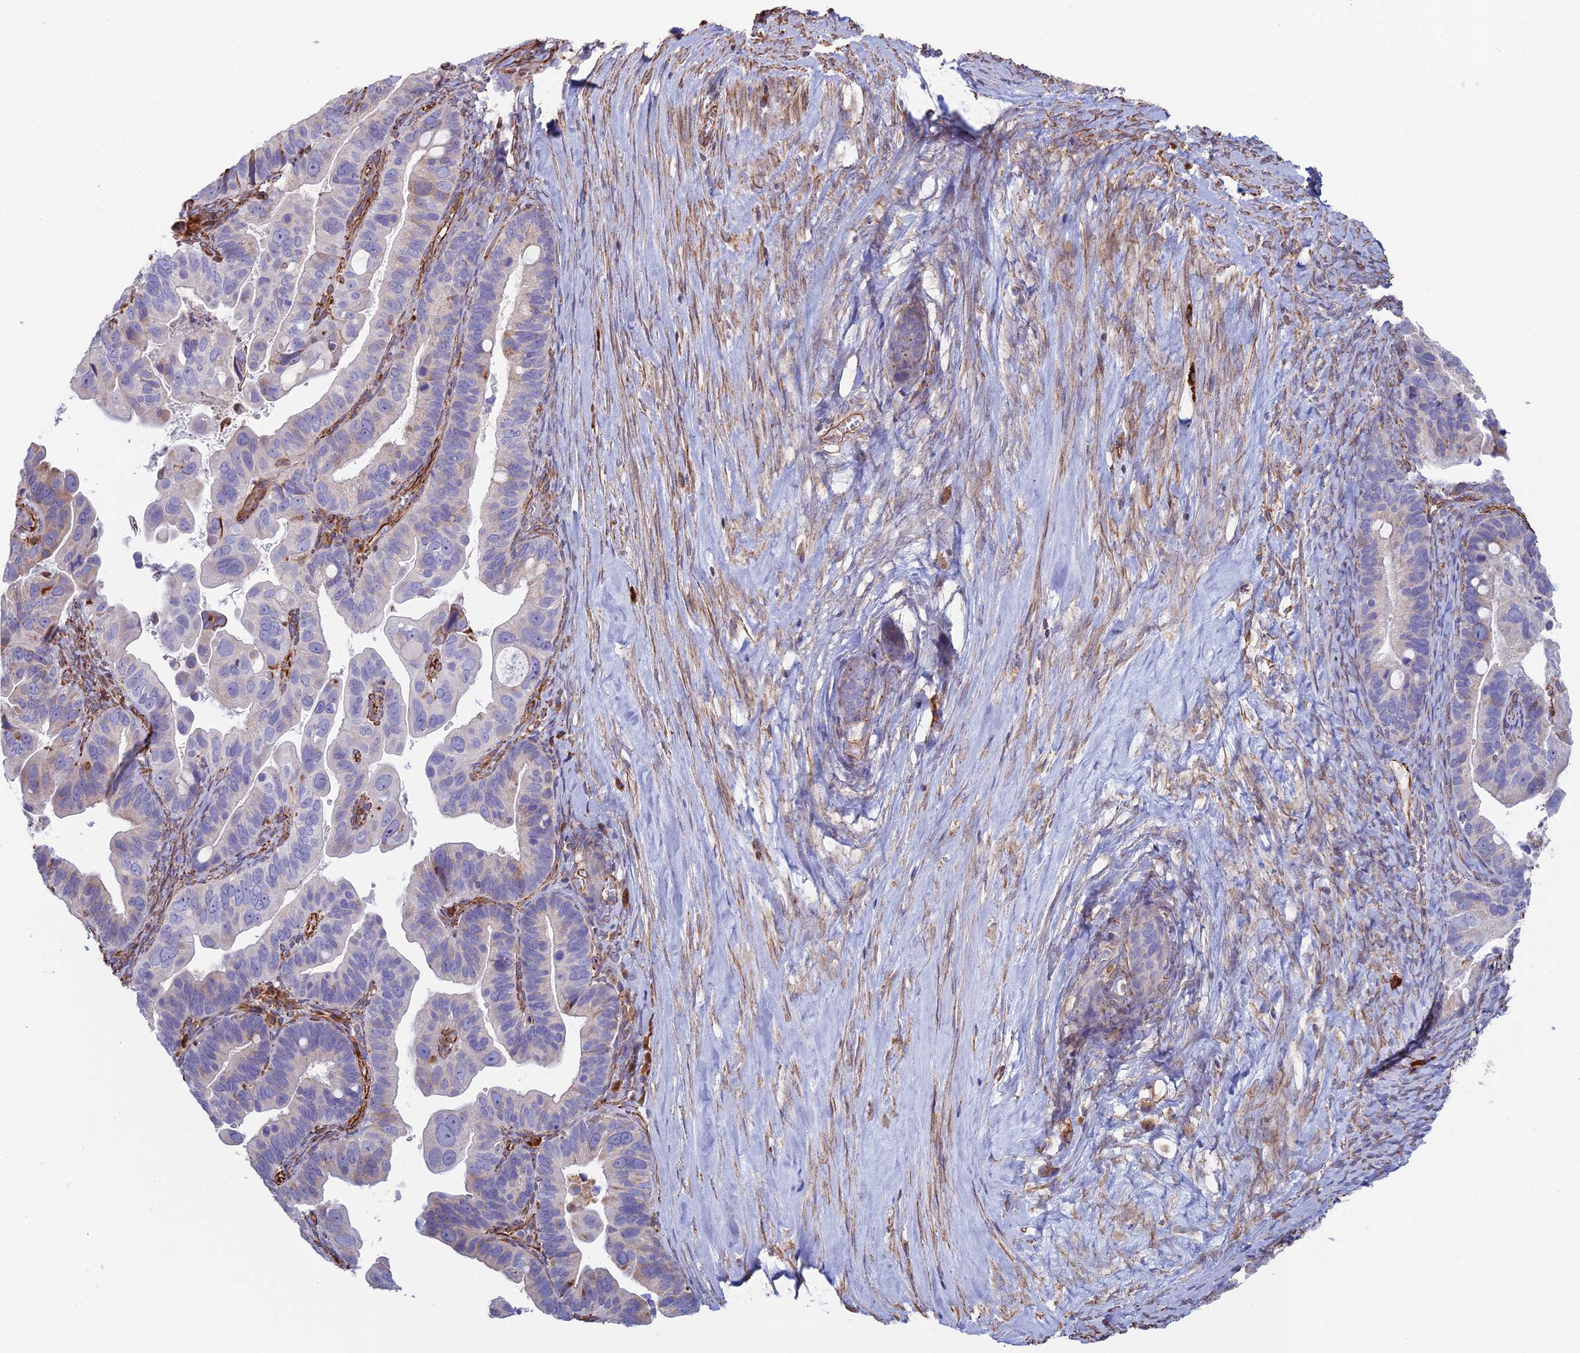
{"staining": {"intensity": "moderate", "quantity": "<25%", "location": "cytoplasmic/membranous"}, "tissue": "ovarian cancer", "cell_type": "Tumor cells", "image_type": "cancer", "snomed": [{"axis": "morphology", "description": "Cystadenocarcinoma, serous, NOS"}, {"axis": "topography", "description": "Ovary"}], "caption": "Serous cystadenocarcinoma (ovarian) tissue exhibits moderate cytoplasmic/membranous expression in approximately <25% of tumor cells The staining was performed using DAB (3,3'-diaminobenzidine), with brown indicating positive protein expression. Nuclei are stained blue with hematoxylin.", "gene": "CLVS2", "patient": {"sex": "female", "age": 56}}